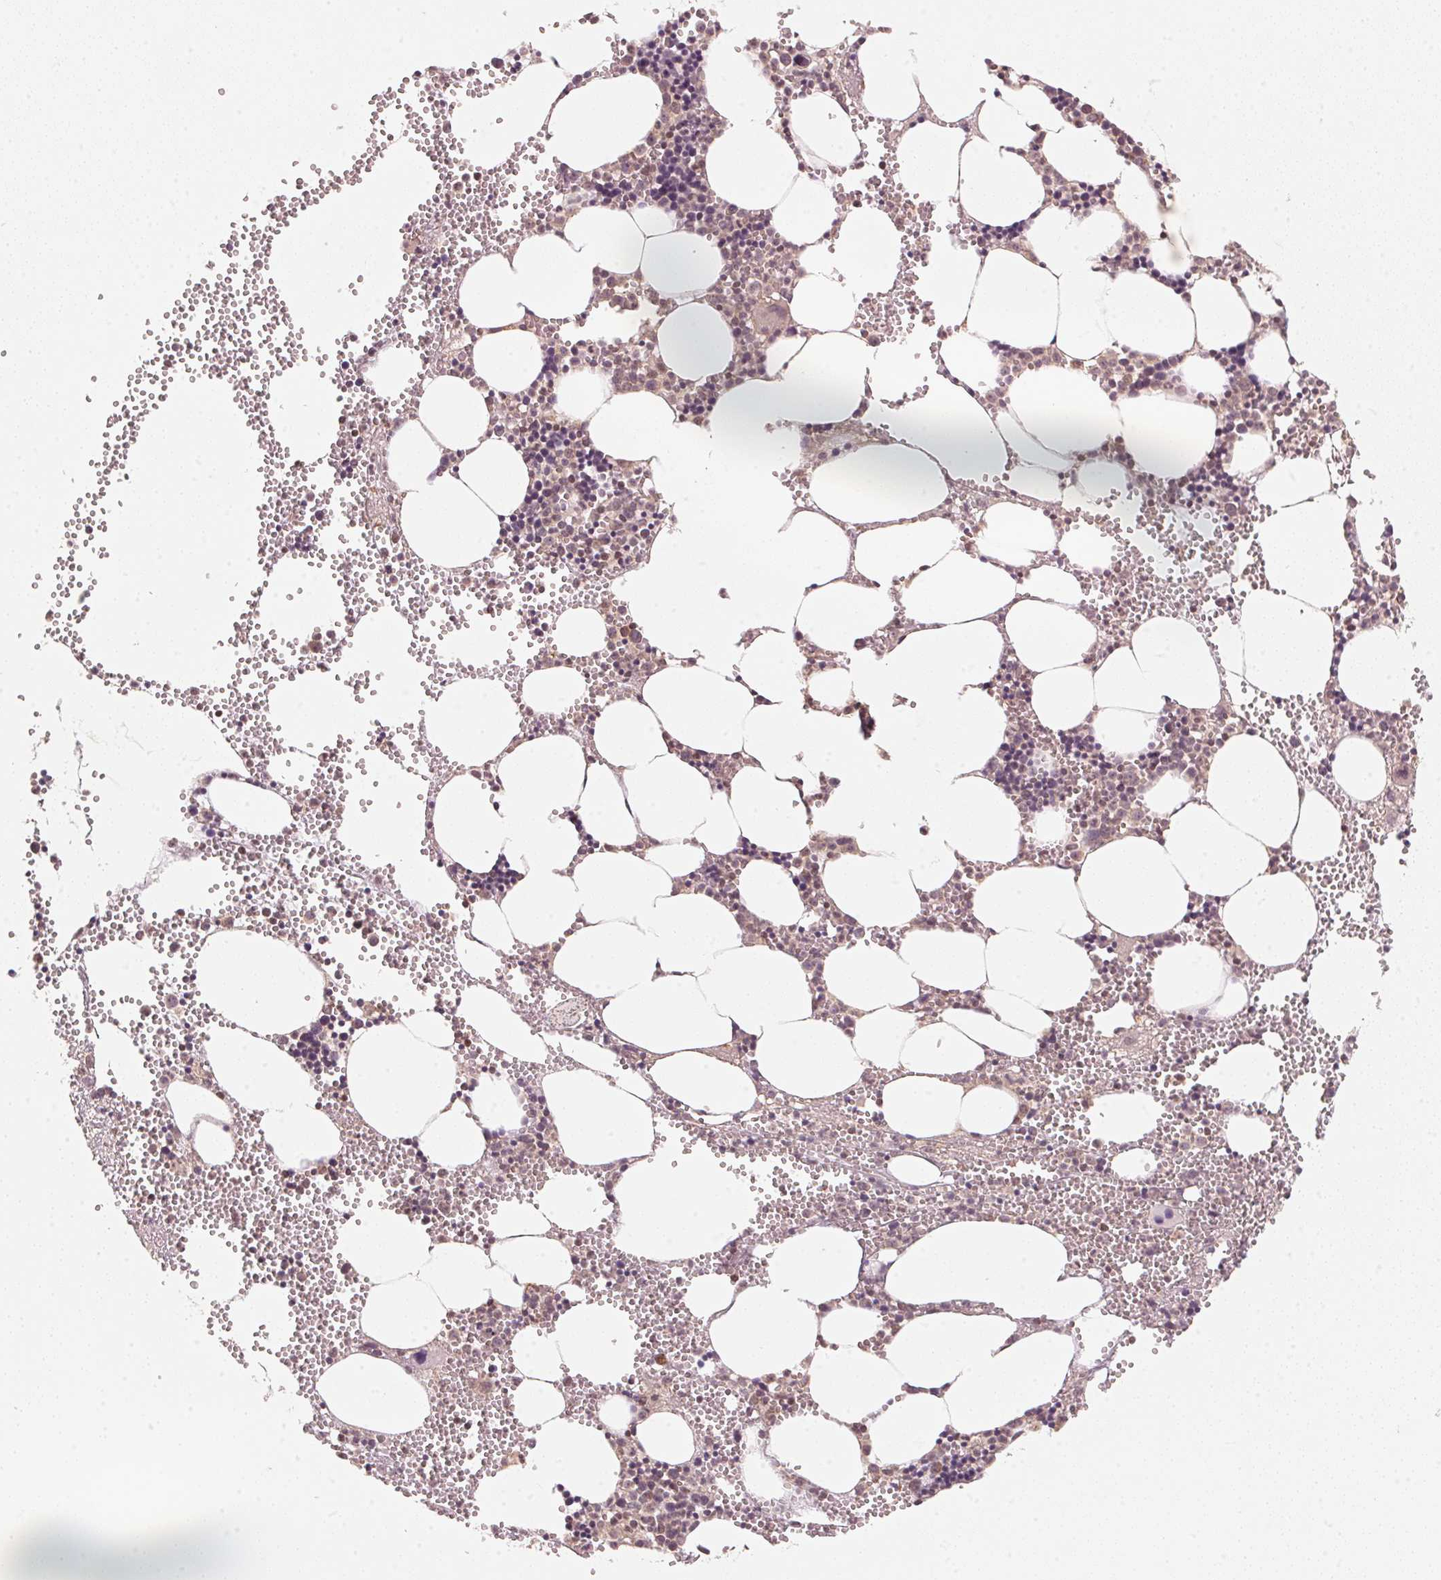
{"staining": {"intensity": "weak", "quantity": "25%-75%", "location": "cytoplasmic/membranous,nuclear"}, "tissue": "bone marrow", "cell_type": "Hematopoietic cells", "image_type": "normal", "snomed": [{"axis": "morphology", "description": "Normal tissue, NOS"}, {"axis": "topography", "description": "Bone marrow"}], "caption": "A high-resolution histopathology image shows immunohistochemistry (IHC) staining of benign bone marrow, which demonstrates weak cytoplasmic/membranous,nuclear staining in about 25%-75% of hematopoietic cells.", "gene": "C2orf73", "patient": {"sex": "male", "age": 89}}